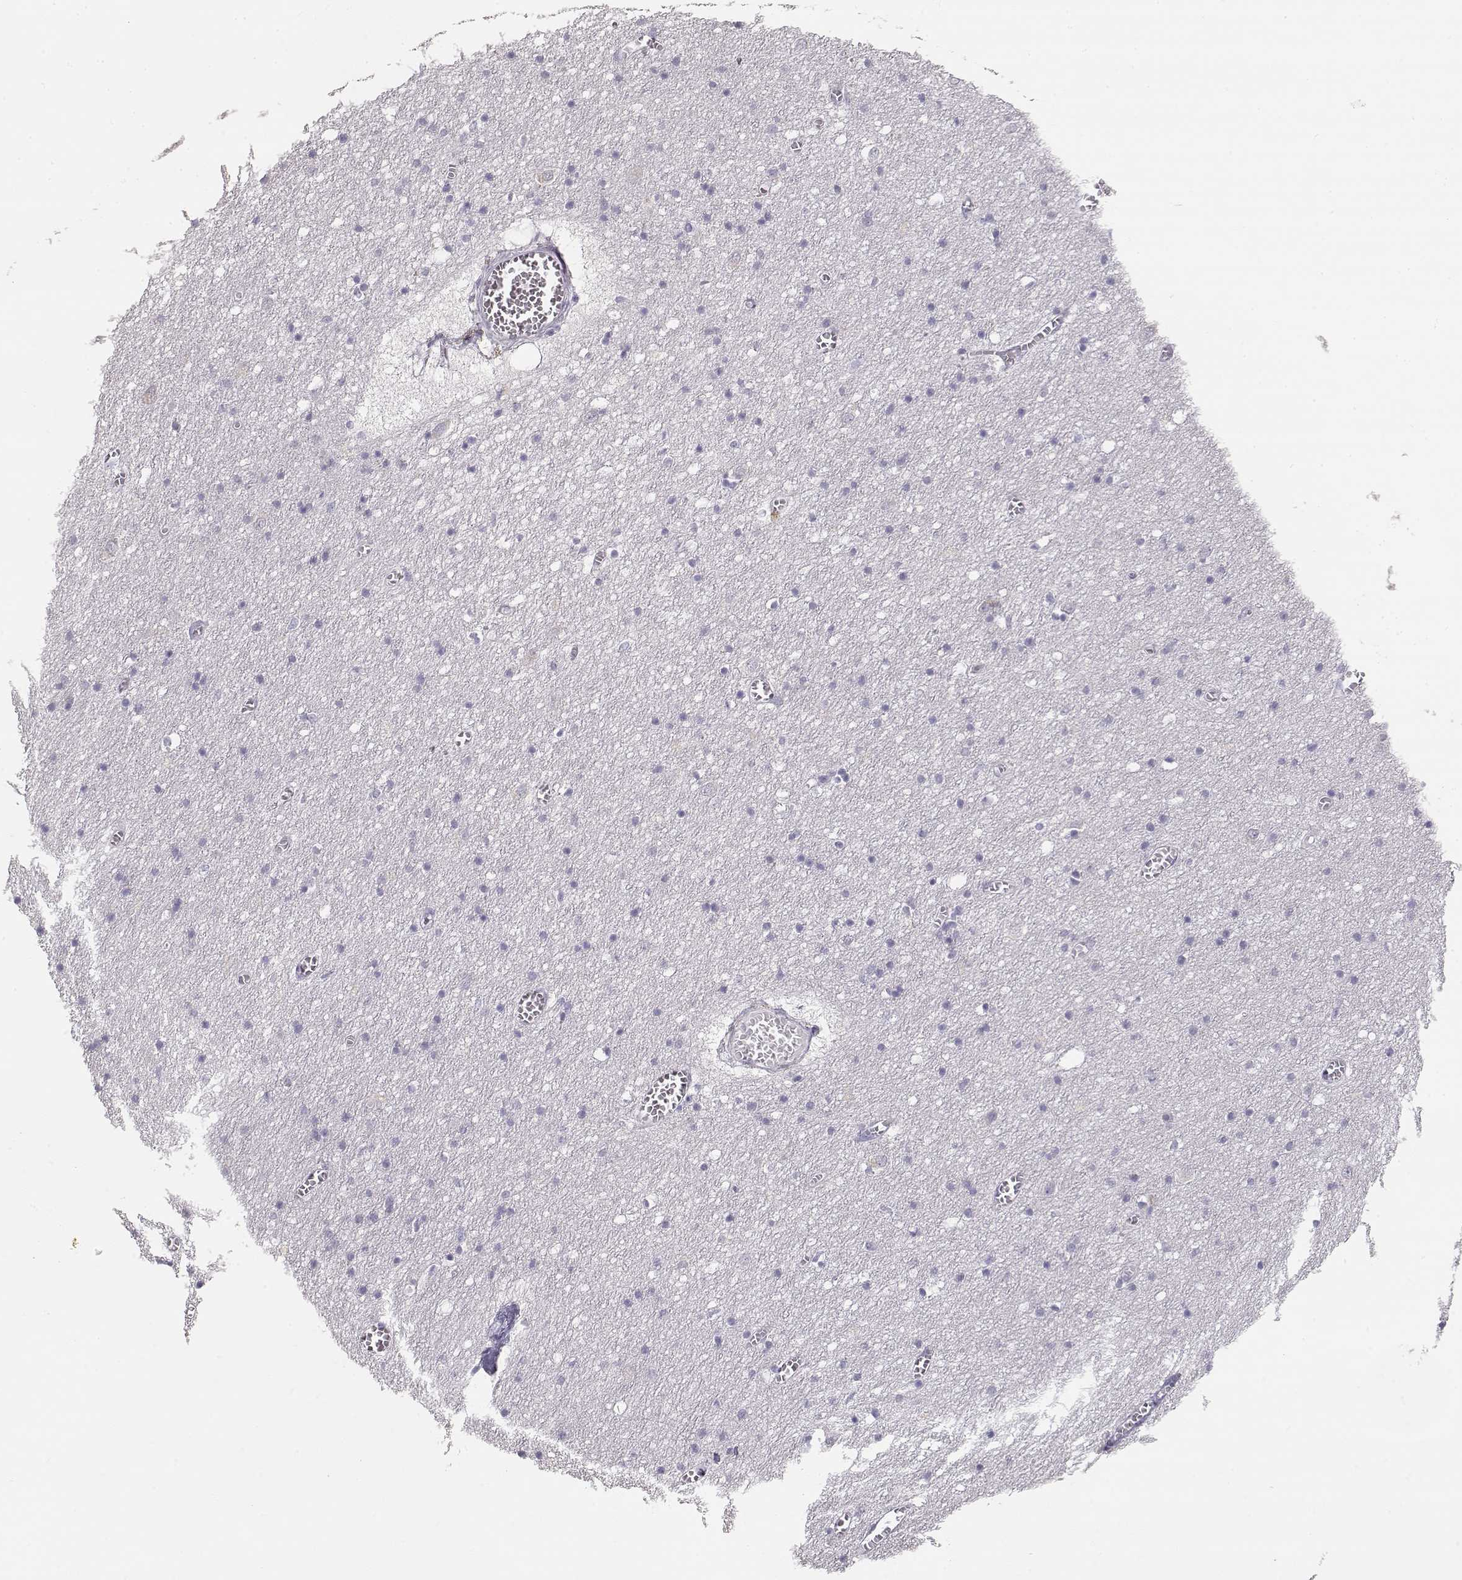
{"staining": {"intensity": "negative", "quantity": "none", "location": "none"}, "tissue": "cerebral cortex", "cell_type": "Endothelial cells", "image_type": "normal", "snomed": [{"axis": "morphology", "description": "Normal tissue, NOS"}, {"axis": "topography", "description": "Cerebral cortex"}], "caption": "The micrograph reveals no significant staining in endothelial cells of cerebral cortex. Brightfield microscopy of immunohistochemistry (IHC) stained with DAB (3,3'-diaminobenzidine) (brown) and hematoxylin (blue), captured at high magnification.", "gene": "GLIPR1L2", "patient": {"sex": "male", "age": 70}}